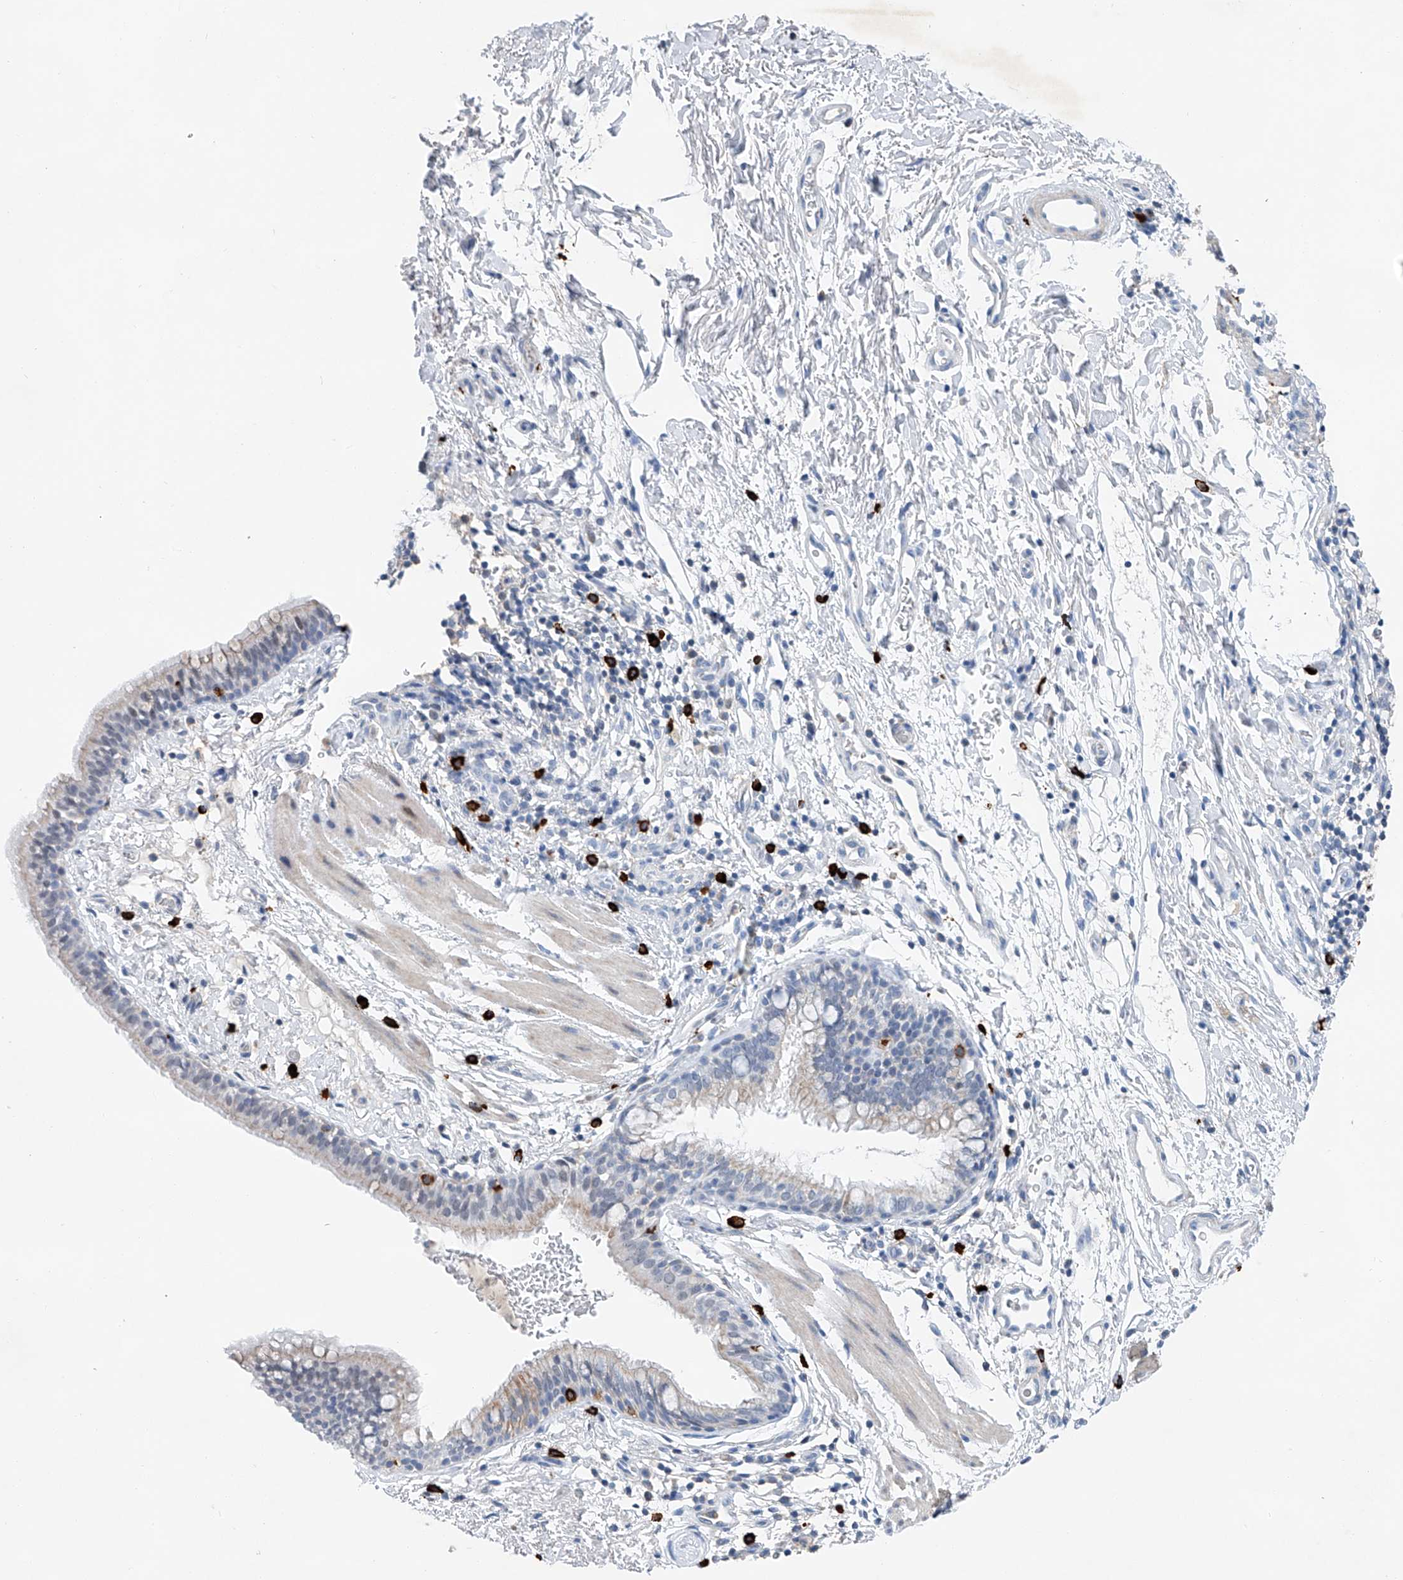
{"staining": {"intensity": "weak", "quantity": "25%-75%", "location": "cytoplasmic/membranous,nuclear"}, "tissue": "bronchus", "cell_type": "Respiratory epithelial cells", "image_type": "normal", "snomed": [{"axis": "morphology", "description": "Normal tissue, NOS"}, {"axis": "topography", "description": "Cartilage tissue"}, {"axis": "topography", "description": "Bronchus"}], "caption": "DAB immunohistochemical staining of normal human bronchus reveals weak cytoplasmic/membranous,nuclear protein positivity in about 25%-75% of respiratory epithelial cells. The protein of interest is shown in brown color, while the nuclei are stained blue.", "gene": "KLF15", "patient": {"sex": "female", "age": 36}}